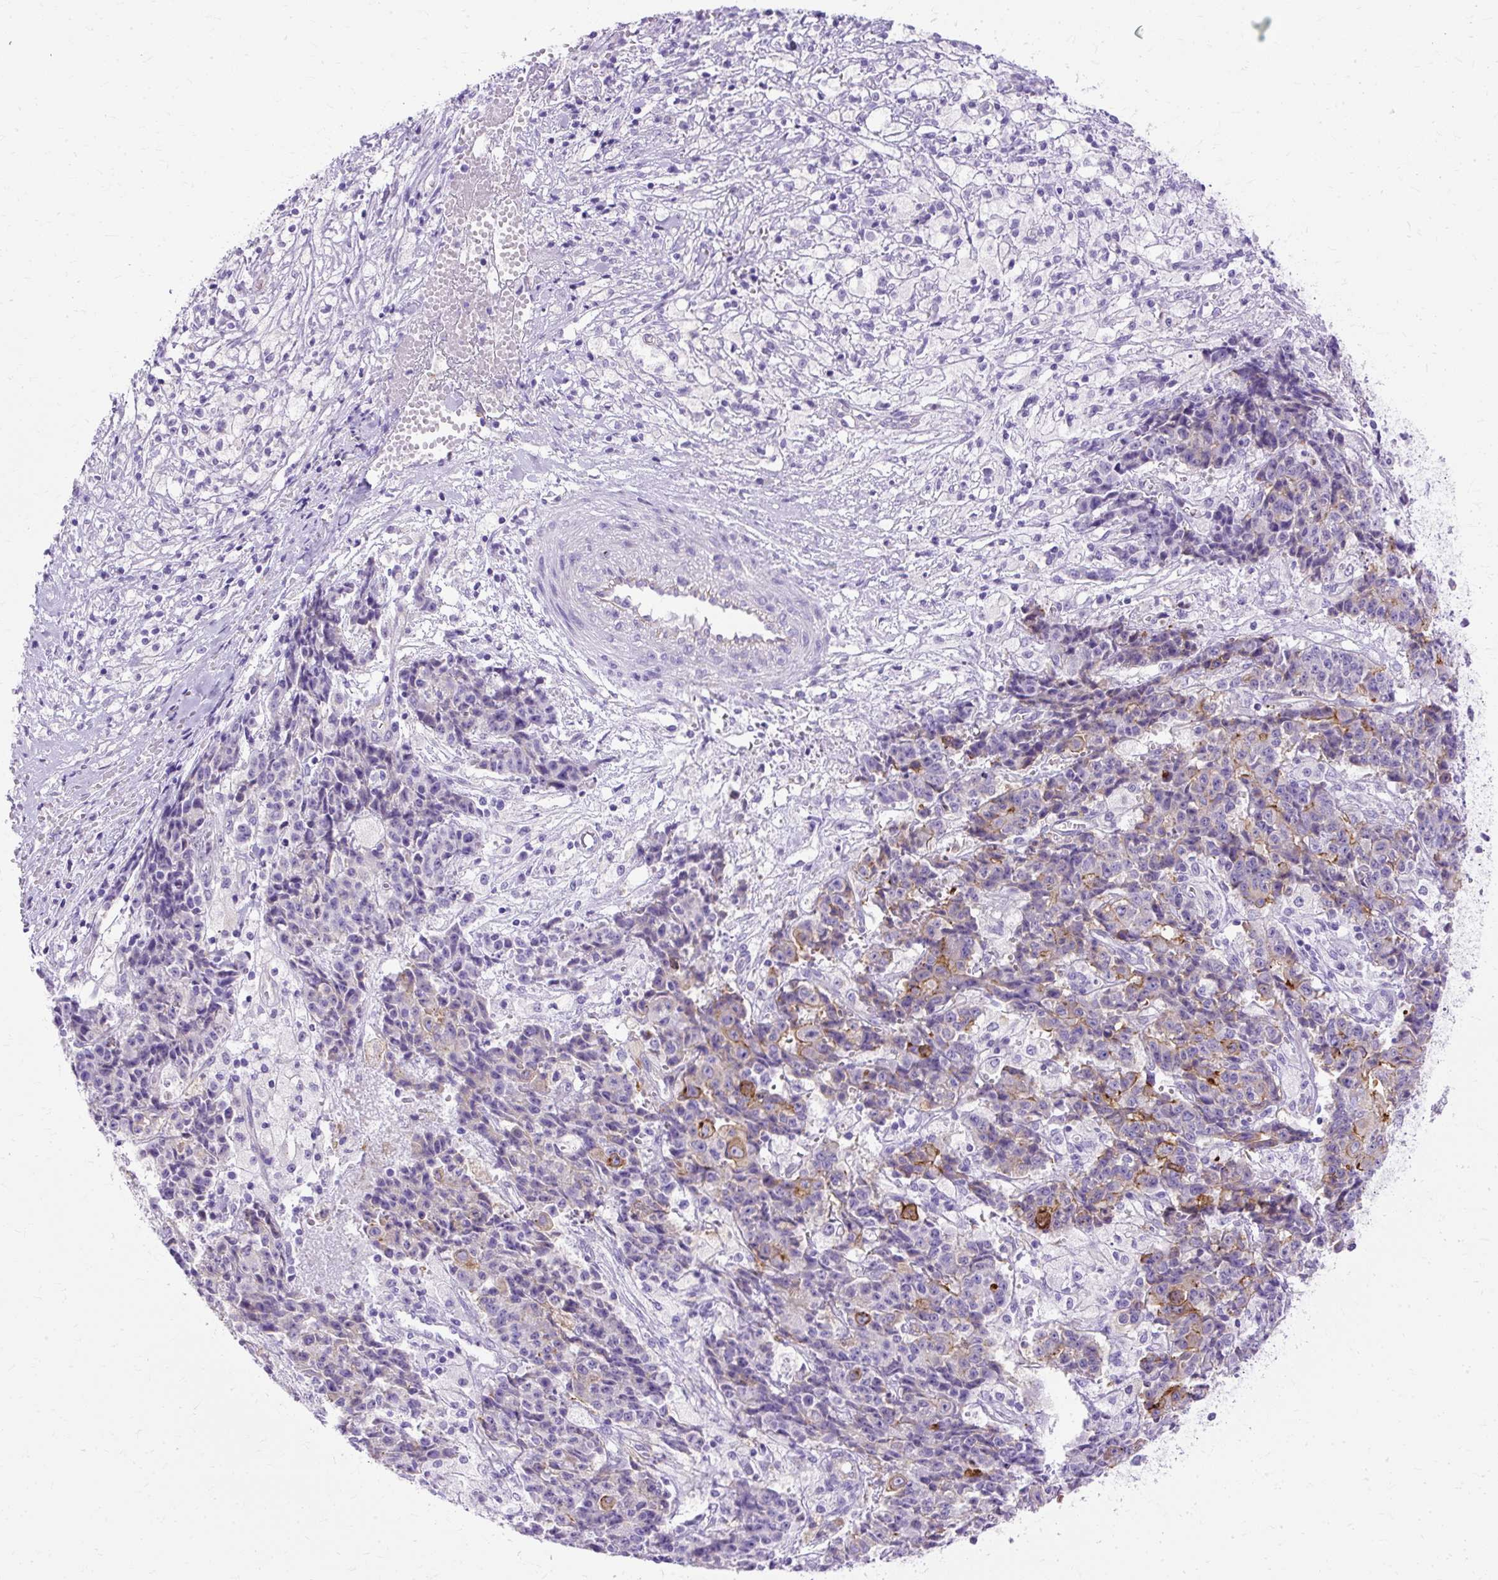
{"staining": {"intensity": "moderate", "quantity": "<25%", "location": "cytoplasmic/membranous"}, "tissue": "ovarian cancer", "cell_type": "Tumor cells", "image_type": "cancer", "snomed": [{"axis": "morphology", "description": "Carcinoma, endometroid"}, {"axis": "topography", "description": "Ovary"}], "caption": "A high-resolution micrograph shows immunohistochemistry (IHC) staining of endometroid carcinoma (ovarian), which demonstrates moderate cytoplasmic/membranous positivity in about <25% of tumor cells. (Stains: DAB (3,3'-diaminobenzidine) in brown, nuclei in blue, Microscopy: brightfield microscopy at high magnification).", "gene": "MYO6", "patient": {"sex": "female", "age": 42}}